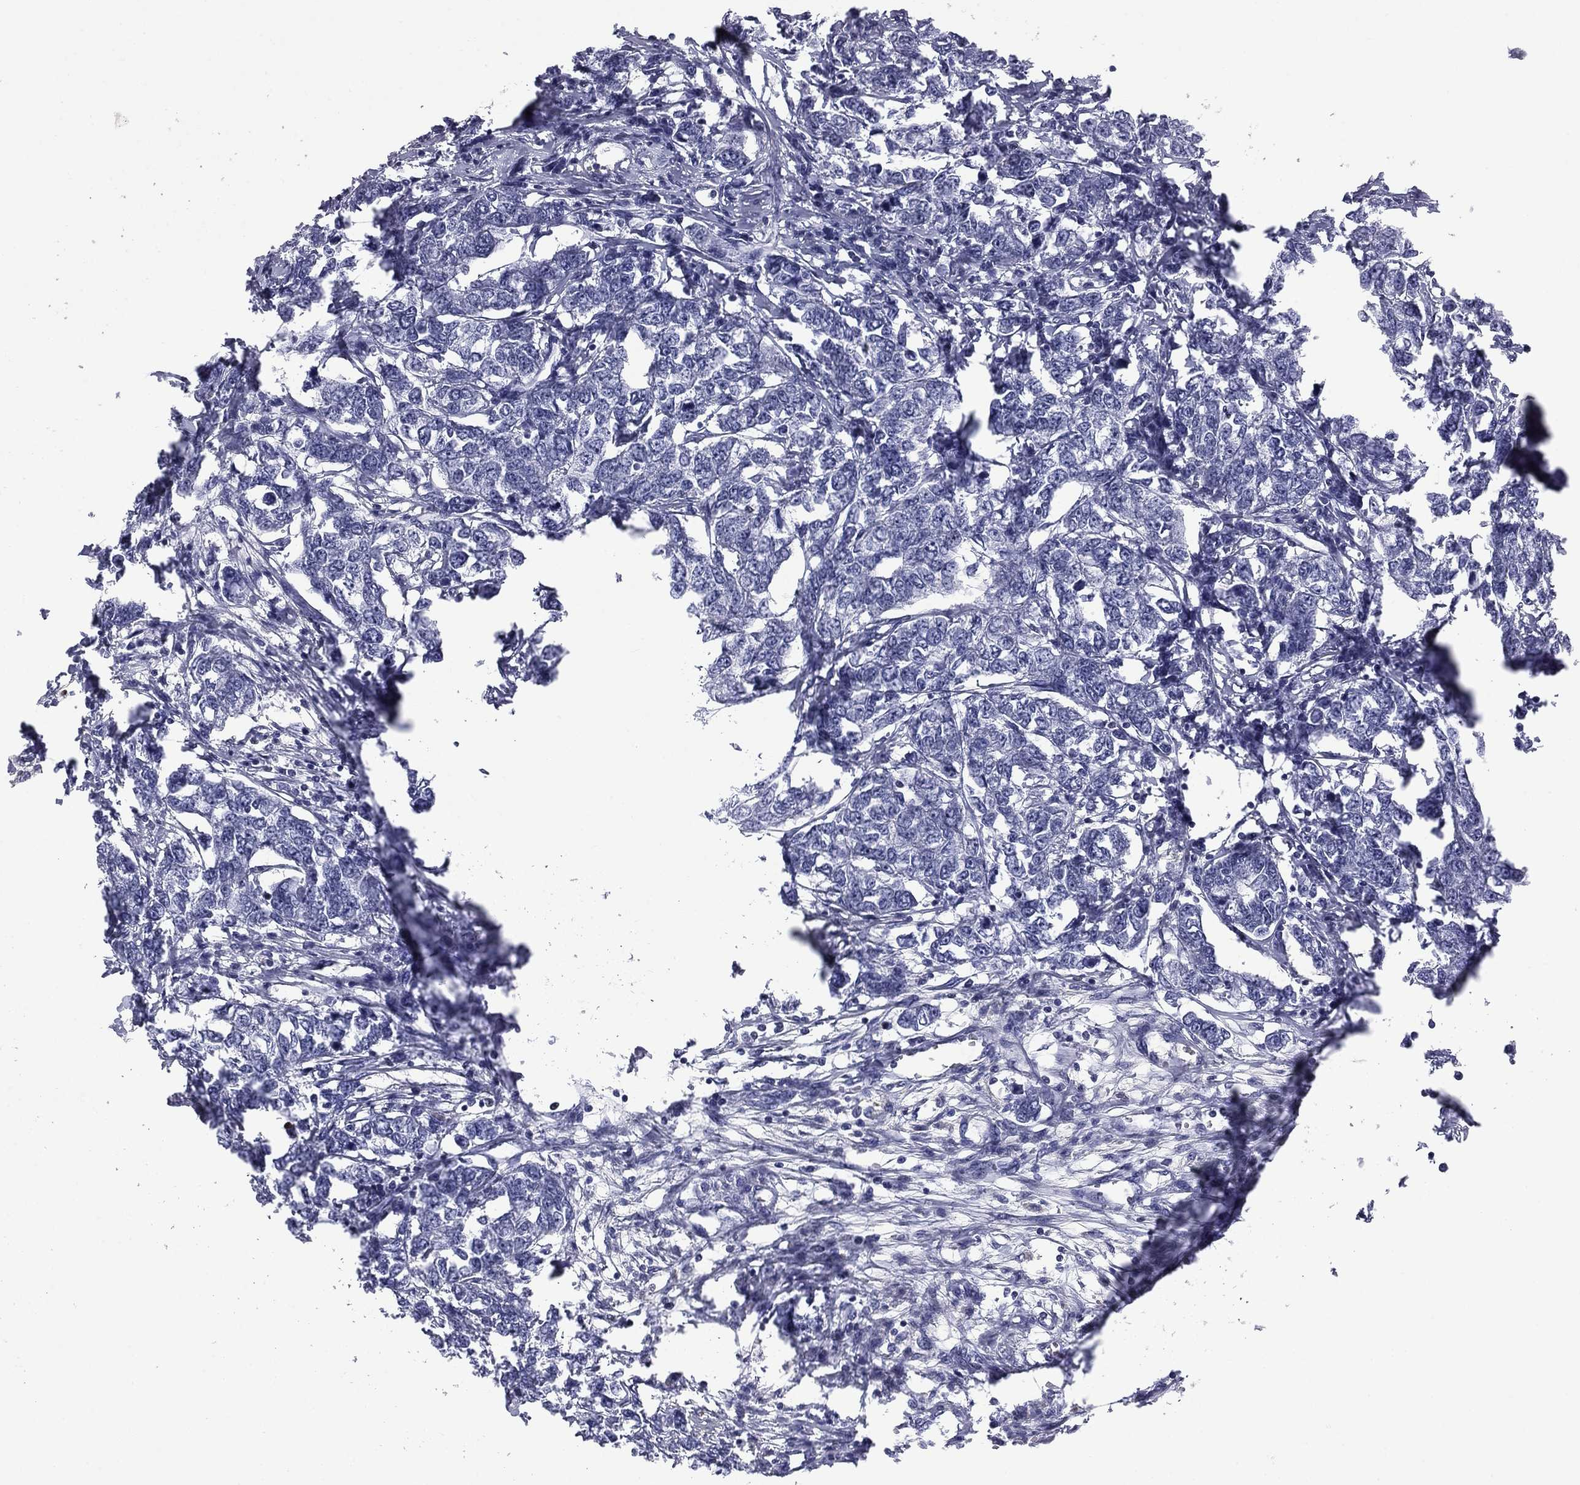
{"staining": {"intensity": "negative", "quantity": "none", "location": "none"}, "tissue": "breast cancer", "cell_type": "Tumor cells", "image_type": "cancer", "snomed": [{"axis": "morphology", "description": "Duct carcinoma"}, {"axis": "topography", "description": "Breast"}], "caption": "Tumor cells are negative for protein expression in human breast cancer (infiltrating ductal carcinoma).", "gene": "IKZF3", "patient": {"sex": "female", "age": 88}}